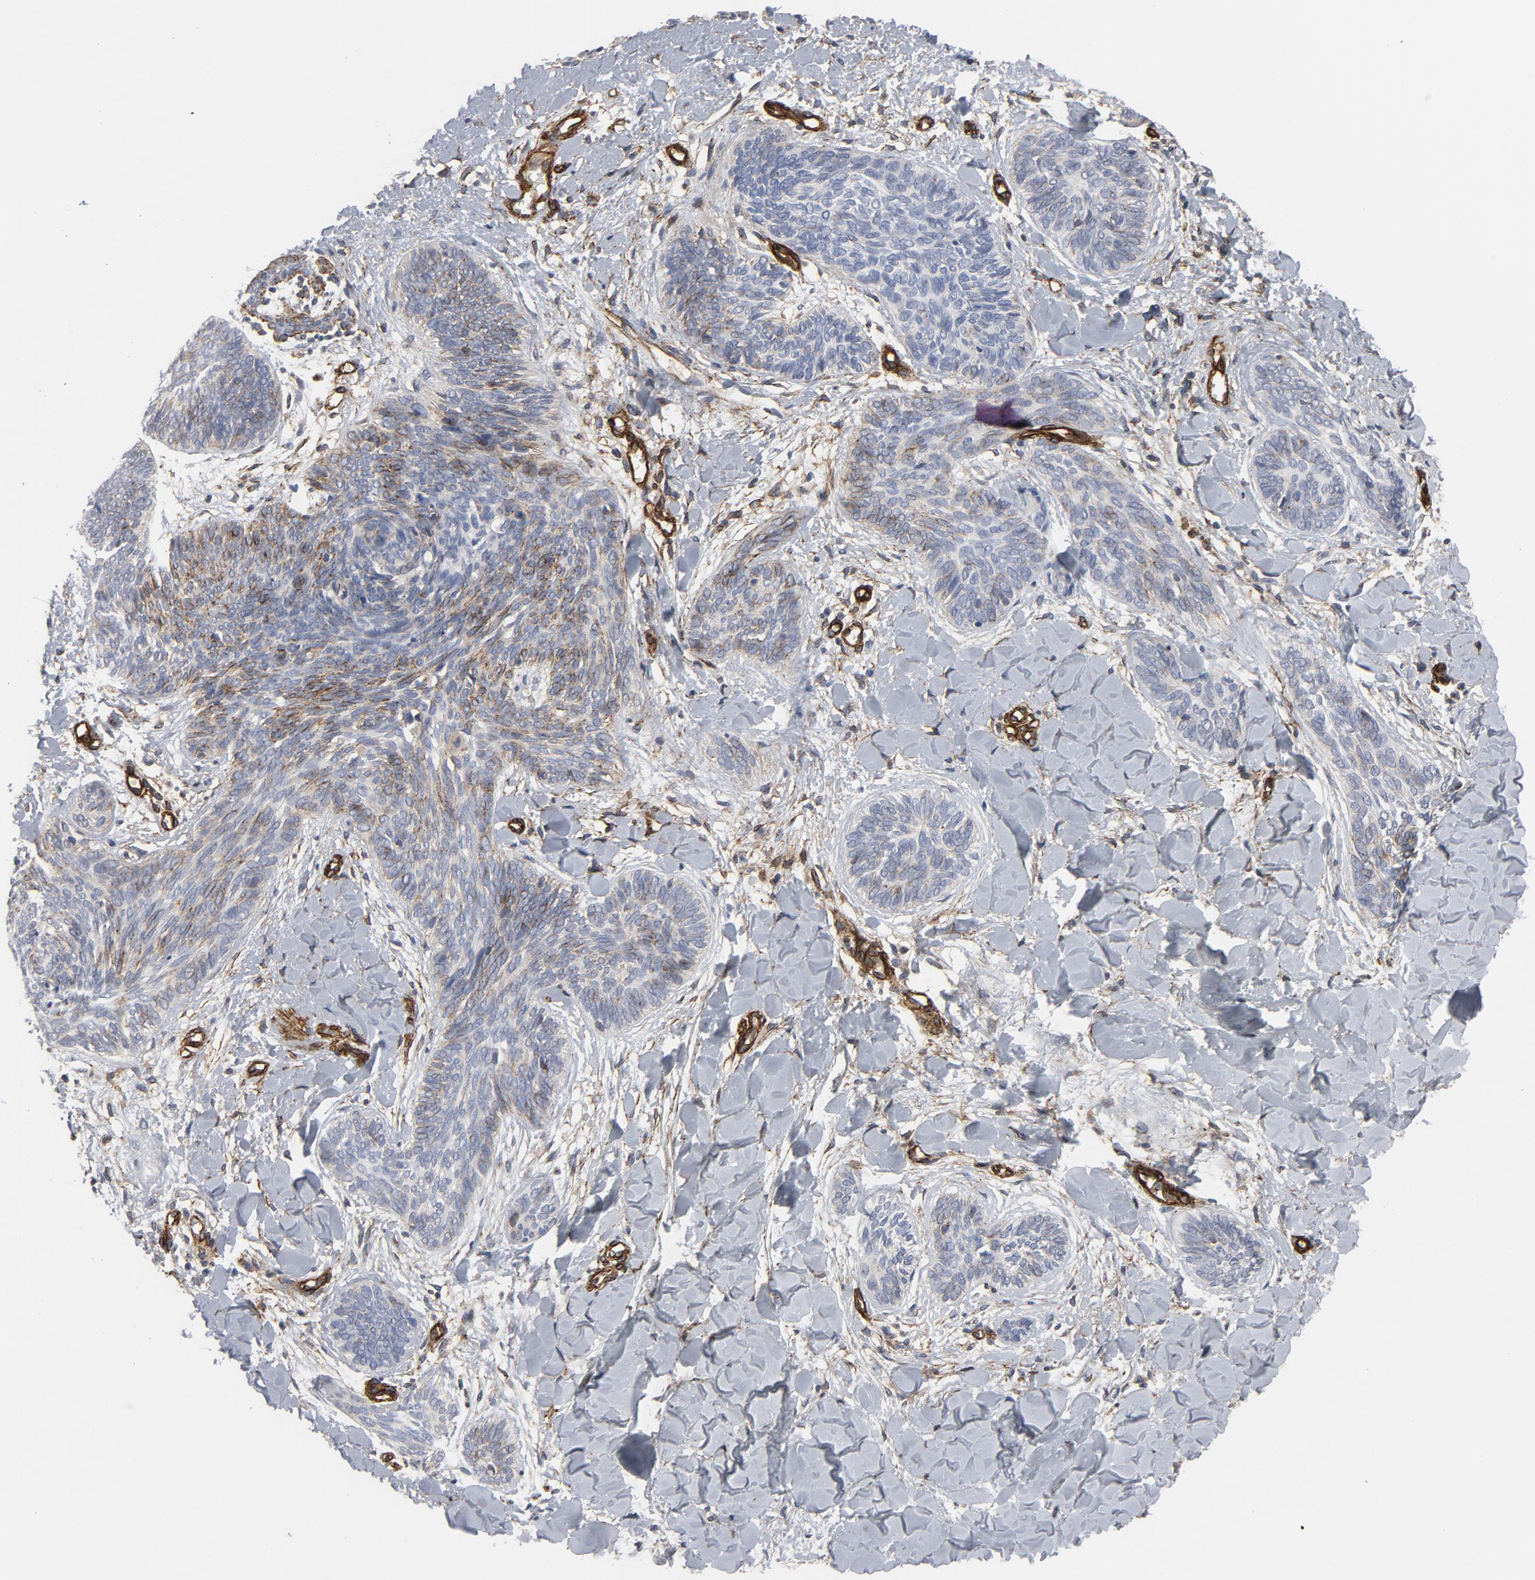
{"staining": {"intensity": "moderate", "quantity": "<25%", "location": "cytoplasmic/membranous"}, "tissue": "skin cancer", "cell_type": "Tumor cells", "image_type": "cancer", "snomed": [{"axis": "morphology", "description": "Basal cell carcinoma"}, {"axis": "topography", "description": "Skin"}], "caption": "A low amount of moderate cytoplasmic/membranous expression is identified in approximately <25% of tumor cells in basal cell carcinoma (skin) tissue.", "gene": "GNG2", "patient": {"sex": "female", "age": 81}}